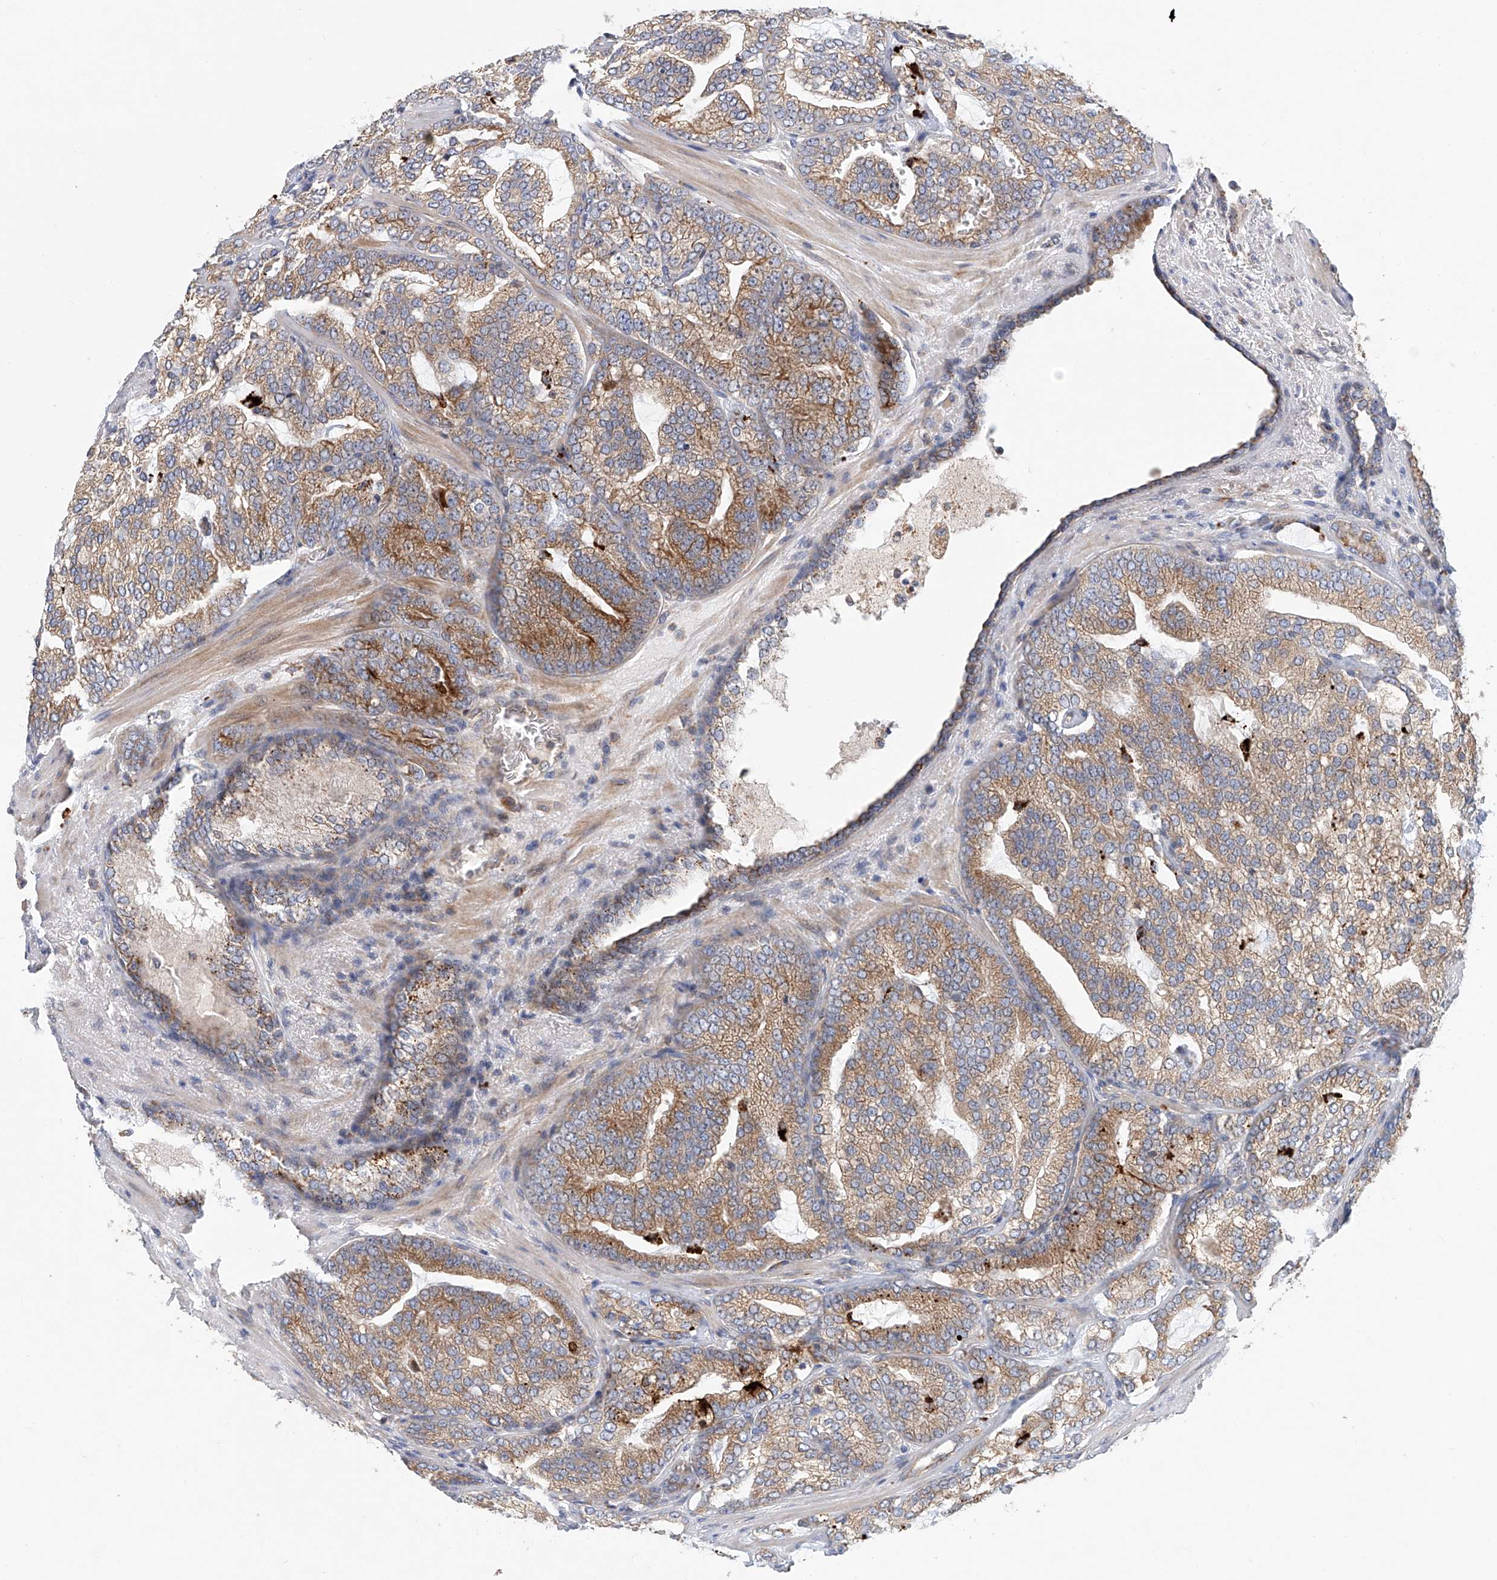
{"staining": {"intensity": "moderate", "quantity": ">75%", "location": "cytoplasmic/membranous"}, "tissue": "prostate cancer", "cell_type": "Tumor cells", "image_type": "cancer", "snomed": [{"axis": "morphology", "description": "Normal morphology"}, {"axis": "morphology", "description": "Adenocarcinoma, Low grade"}, {"axis": "topography", "description": "Prostate"}], "caption": "Human low-grade adenocarcinoma (prostate) stained for a protein (brown) exhibits moderate cytoplasmic/membranous positive positivity in about >75% of tumor cells.", "gene": "HGSNAT", "patient": {"sex": "male", "age": 72}}